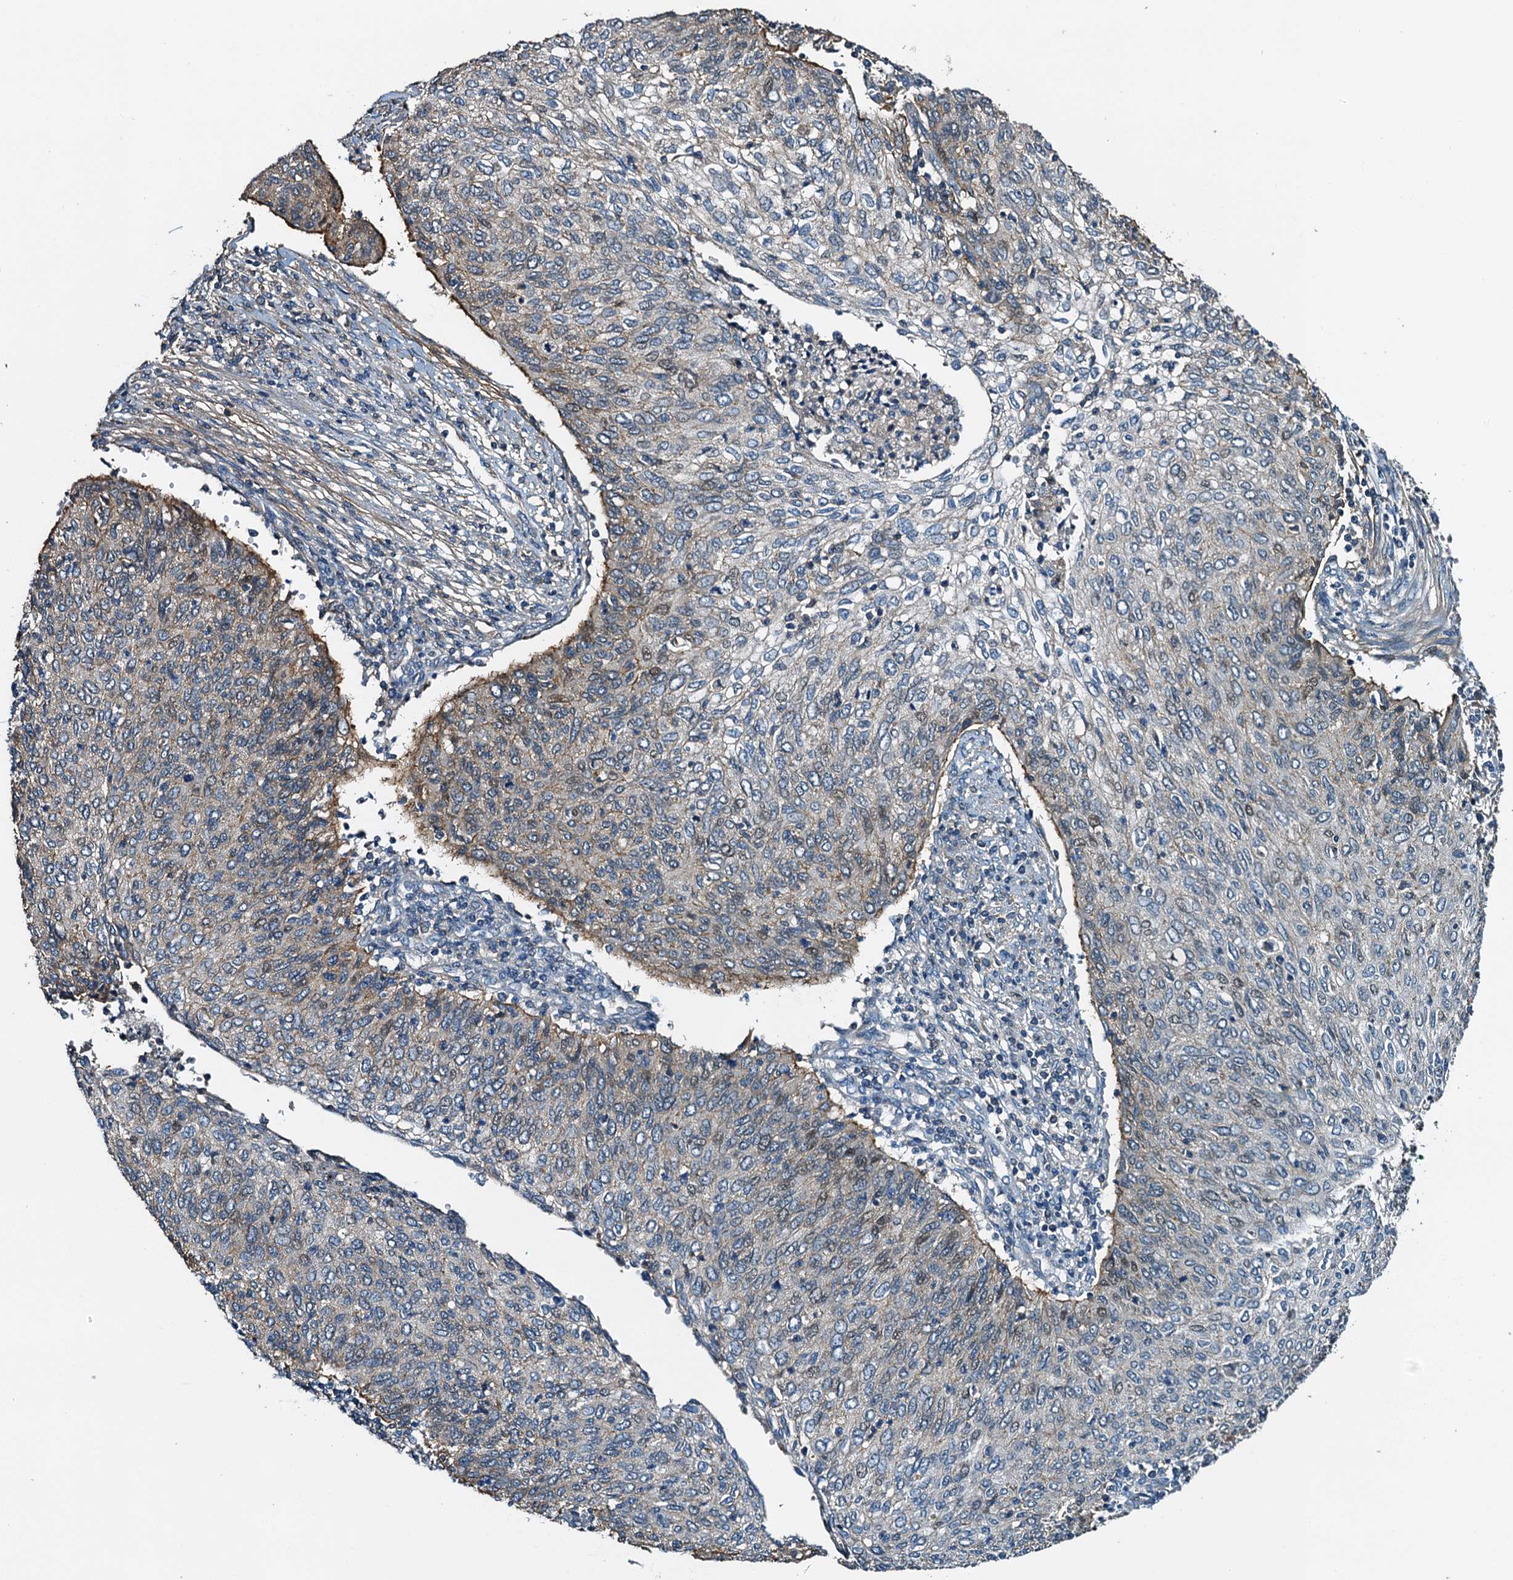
{"staining": {"intensity": "weak", "quantity": "25%-75%", "location": "cytoplasmic/membranous"}, "tissue": "cervical cancer", "cell_type": "Tumor cells", "image_type": "cancer", "snomed": [{"axis": "morphology", "description": "Squamous cell carcinoma, NOS"}, {"axis": "topography", "description": "Cervix"}], "caption": "Tumor cells reveal low levels of weak cytoplasmic/membranous positivity in approximately 25%-75% of cells in cervical cancer.", "gene": "DUOXA1", "patient": {"sex": "female", "age": 38}}